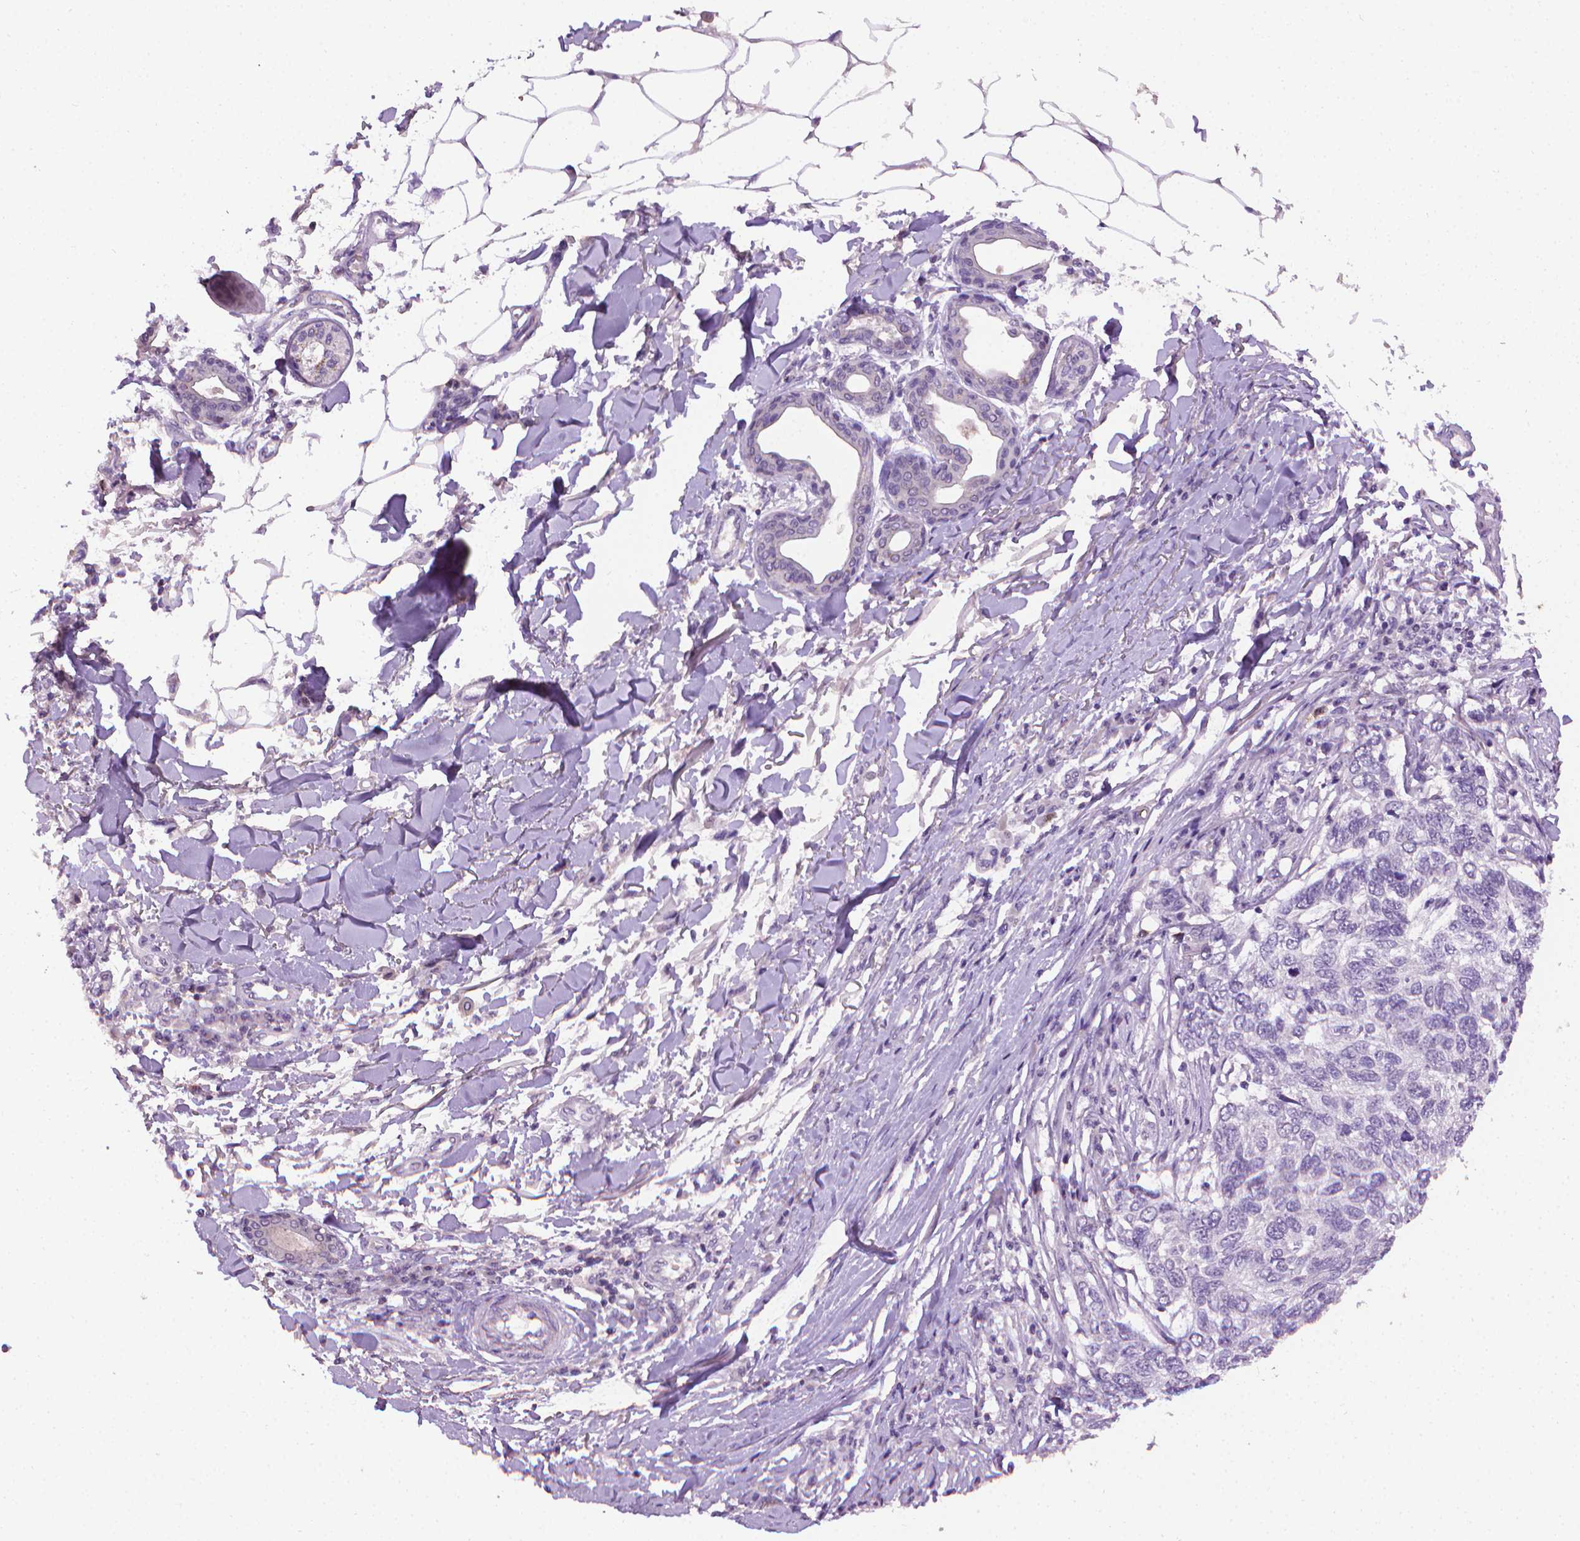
{"staining": {"intensity": "negative", "quantity": "none", "location": "none"}, "tissue": "skin cancer", "cell_type": "Tumor cells", "image_type": "cancer", "snomed": [{"axis": "morphology", "description": "Basal cell carcinoma"}, {"axis": "topography", "description": "Skin"}], "caption": "A micrograph of skin cancer stained for a protein demonstrates no brown staining in tumor cells.", "gene": "CDKN2D", "patient": {"sex": "female", "age": 65}}